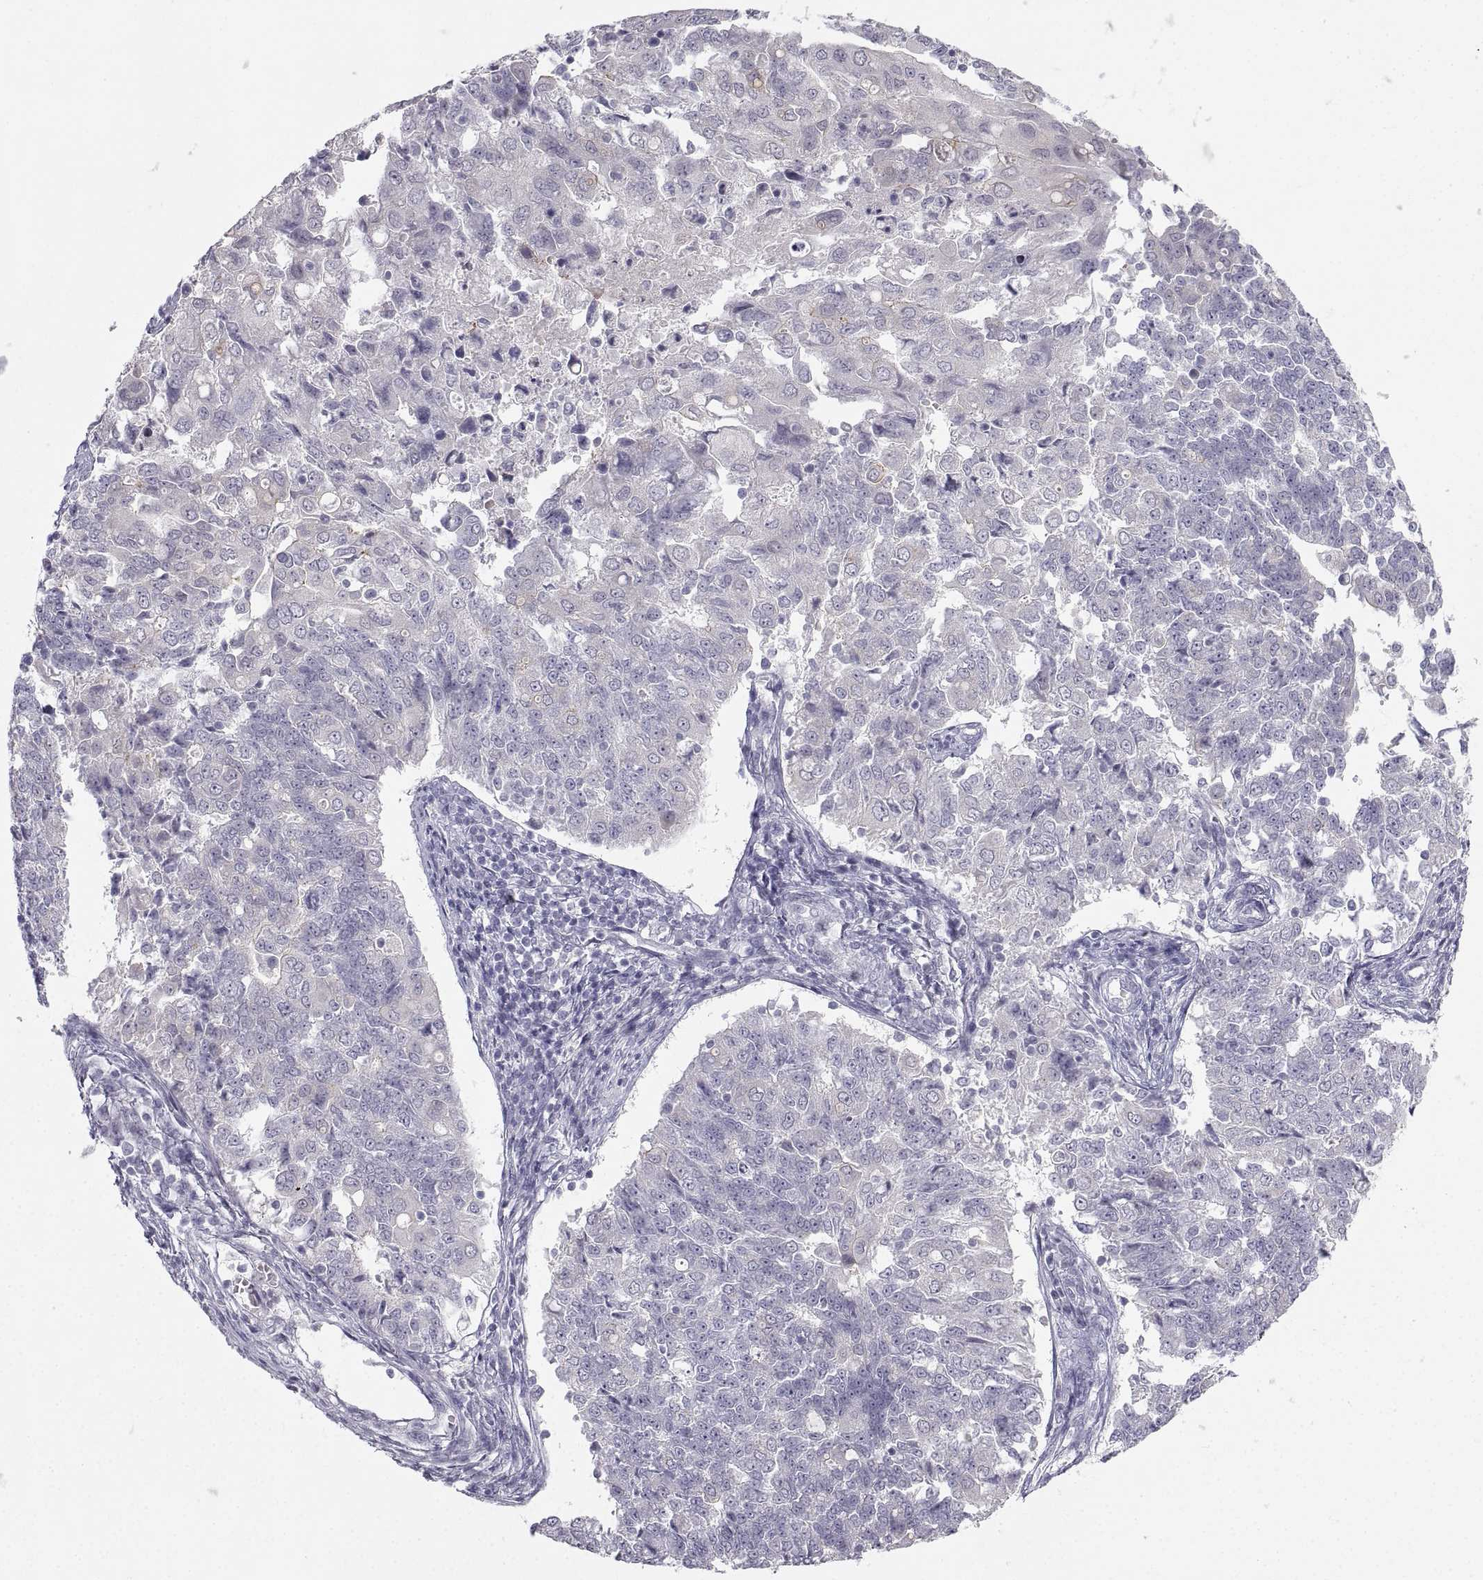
{"staining": {"intensity": "weak", "quantity": "<25%", "location": "cytoplasmic/membranous"}, "tissue": "endometrial cancer", "cell_type": "Tumor cells", "image_type": "cancer", "snomed": [{"axis": "morphology", "description": "Adenocarcinoma, NOS"}, {"axis": "topography", "description": "Endometrium"}], "caption": "IHC of human adenocarcinoma (endometrial) shows no expression in tumor cells.", "gene": "ZNF185", "patient": {"sex": "female", "age": 43}}